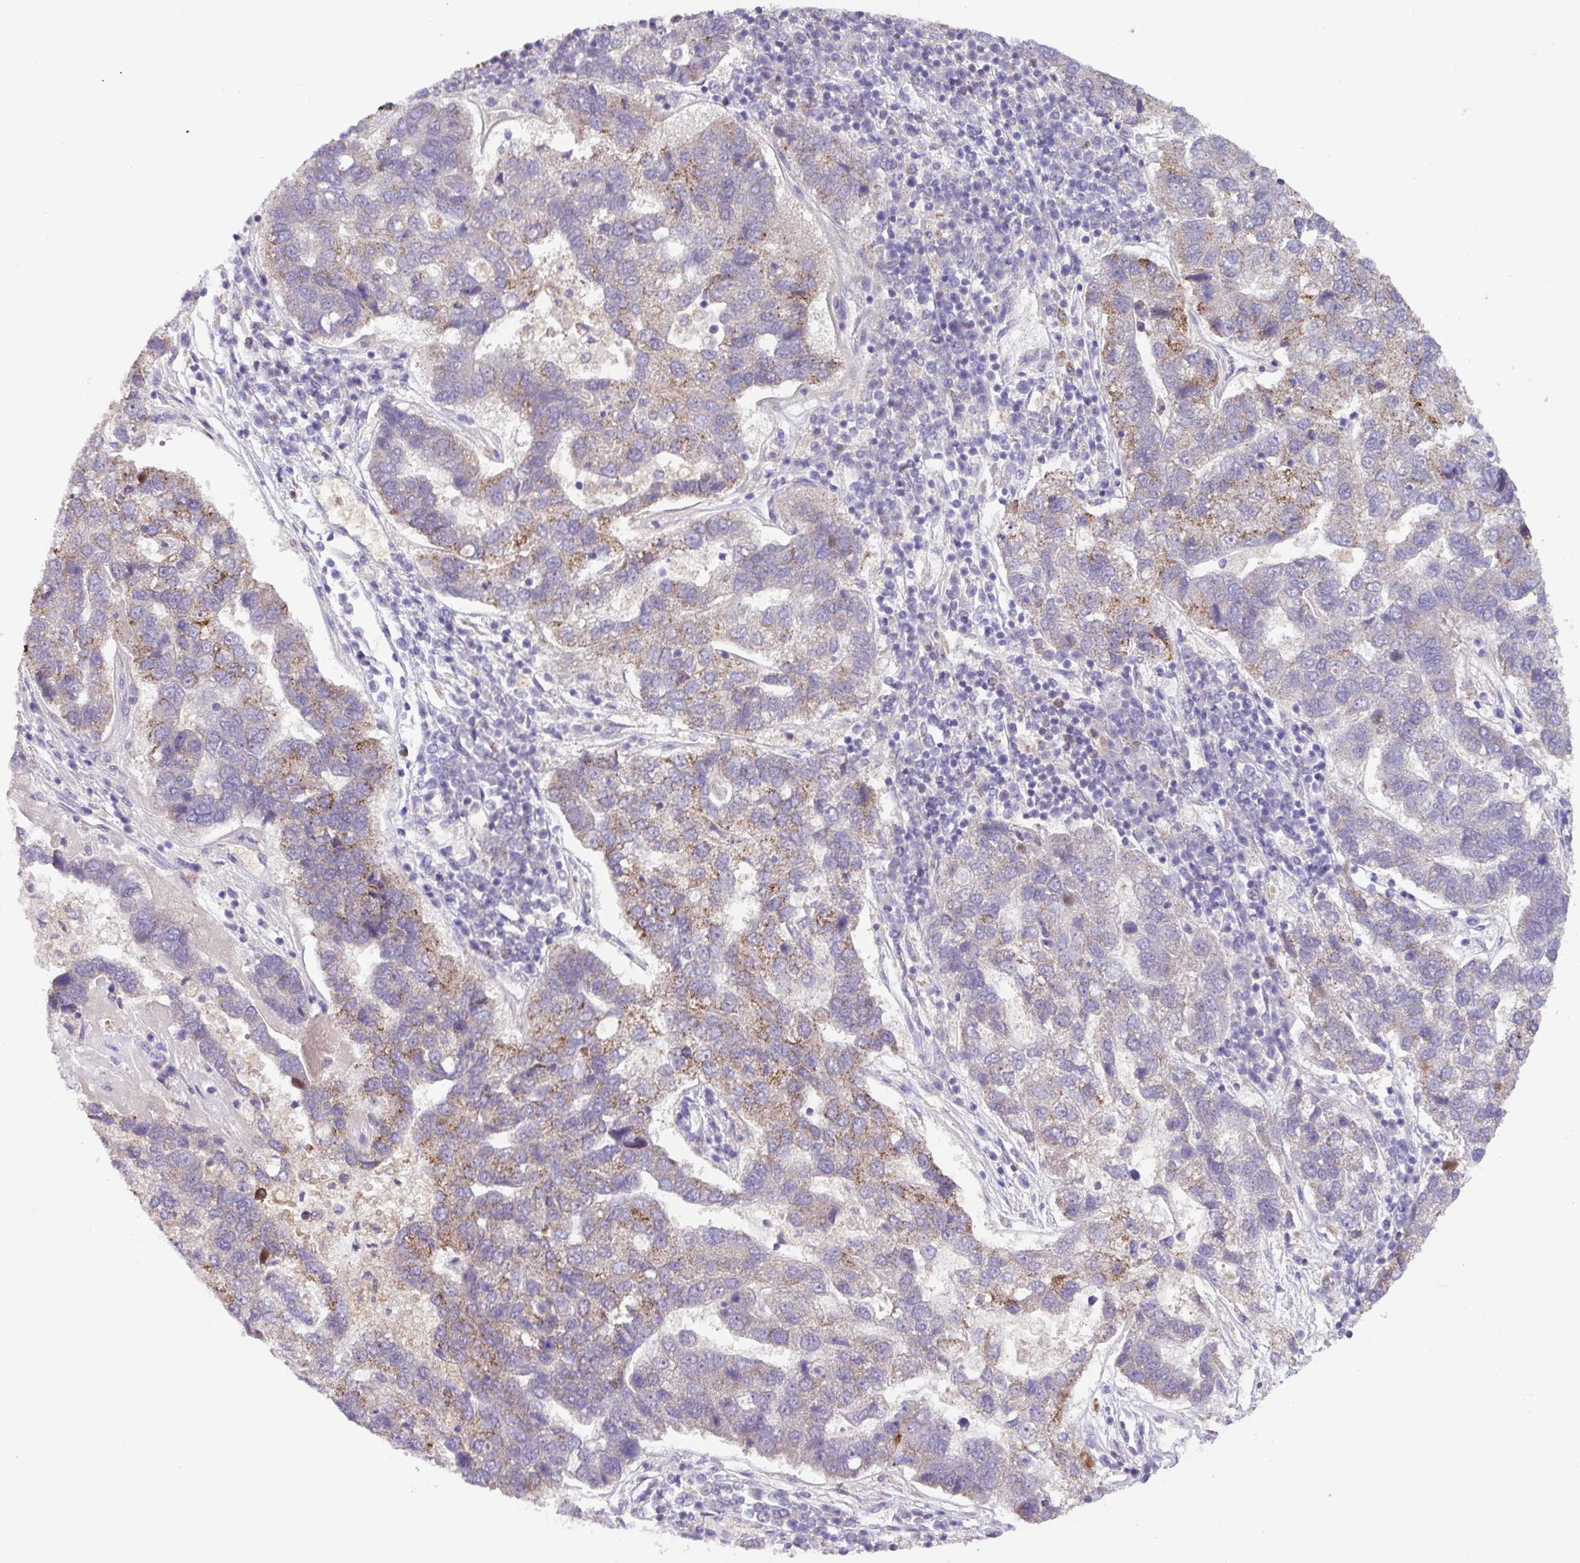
{"staining": {"intensity": "weak", "quantity": "25%-75%", "location": "cytoplasmic/membranous"}, "tissue": "pancreatic cancer", "cell_type": "Tumor cells", "image_type": "cancer", "snomed": [{"axis": "morphology", "description": "Adenocarcinoma, NOS"}, {"axis": "topography", "description": "Pancreas"}], "caption": "Pancreatic adenocarcinoma tissue demonstrates weak cytoplasmic/membranous positivity in about 25%-75% of tumor cells, visualized by immunohistochemistry.", "gene": "TONSL", "patient": {"sex": "female", "age": 61}}